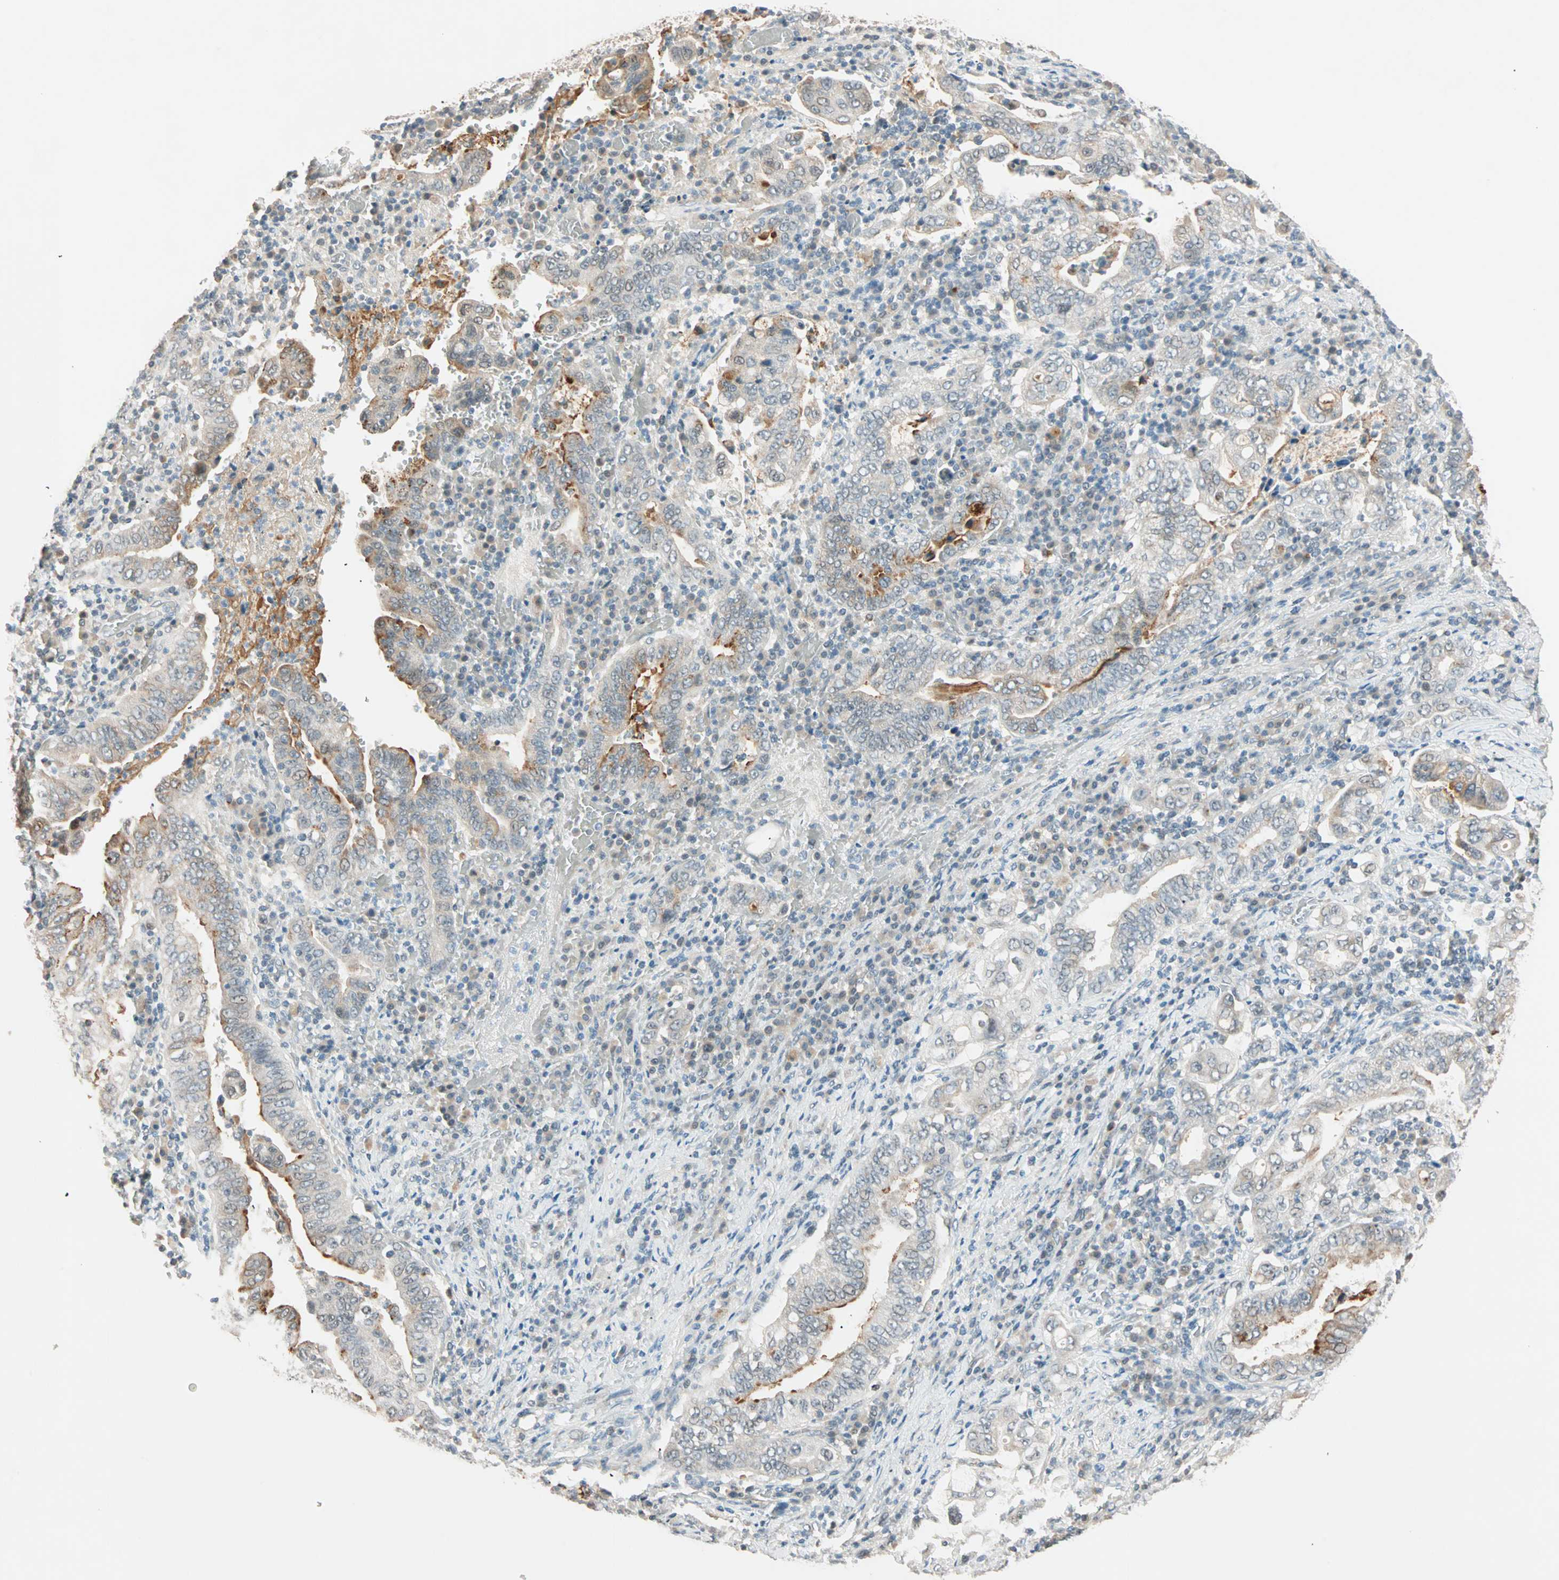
{"staining": {"intensity": "weak", "quantity": "<25%", "location": "cytoplasmic/membranous"}, "tissue": "stomach cancer", "cell_type": "Tumor cells", "image_type": "cancer", "snomed": [{"axis": "morphology", "description": "Normal tissue, NOS"}, {"axis": "morphology", "description": "Adenocarcinoma, NOS"}, {"axis": "topography", "description": "Esophagus"}, {"axis": "topography", "description": "Stomach, upper"}, {"axis": "topography", "description": "Peripheral nerve tissue"}], "caption": "This histopathology image is of adenocarcinoma (stomach) stained with immunohistochemistry to label a protein in brown with the nuclei are counter-stained blue. There is no expression in tumor cells.", "gene": "PRDM2", "patient": {"sex": "male", "age": 62}}